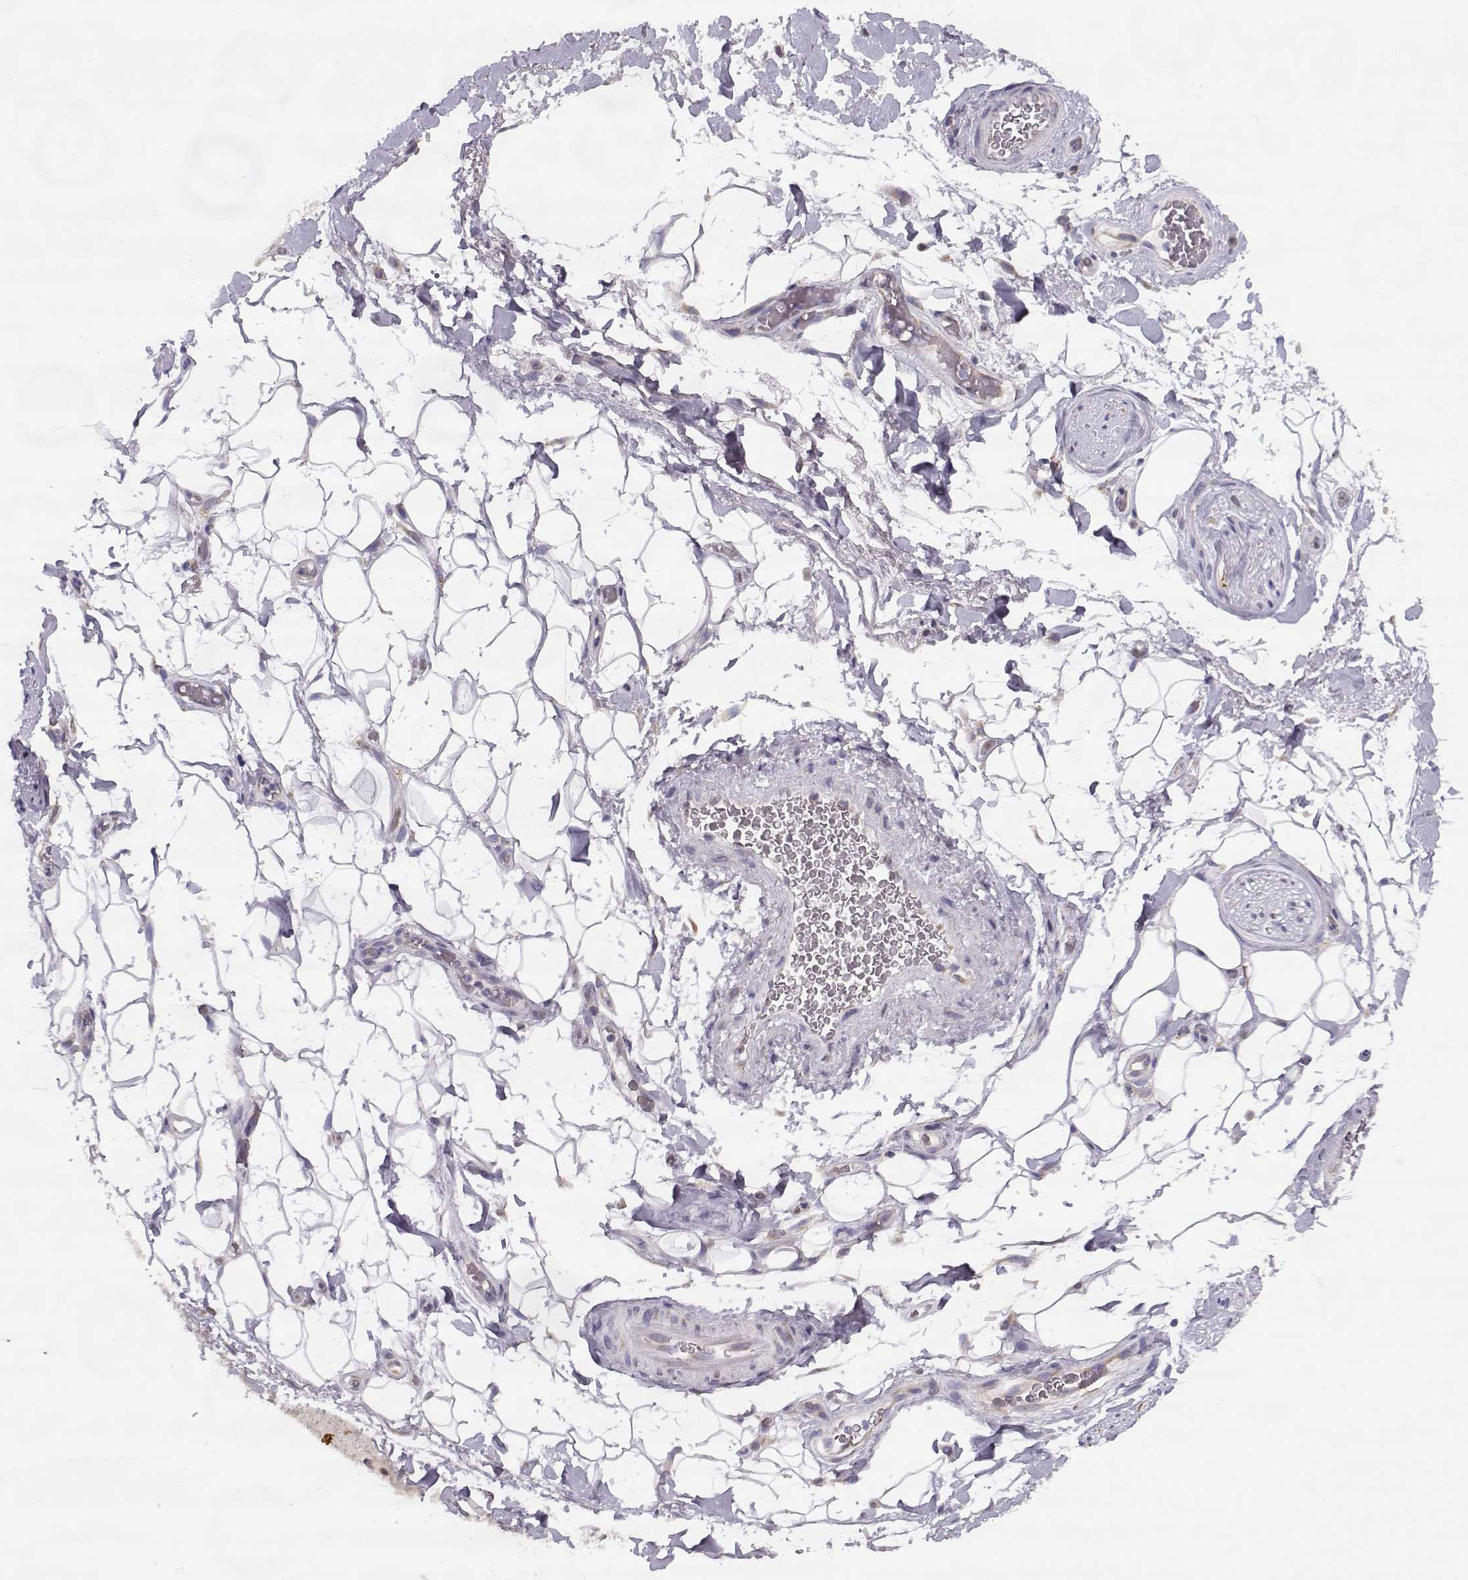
{"staining": {"intensity": "negative", "quantity": "none", "location": "none"}, "tissue": "adipose tissue", "cell_type": "Adipocytes", "image_type": "normal", "snomed": [{"axis": "morphology", "description": "Normal tissue, NOS"}, {"axis": "topography", "description": "Anal"}, {"axis": "topography", "description": "Peripheral nerve tissue"}], "caption": "The micrograph reveals no staining of adipocytes in unremarkable adipose tissue.", "gene": "BEND6", "patient": {"sex": "male", "age": 53}}